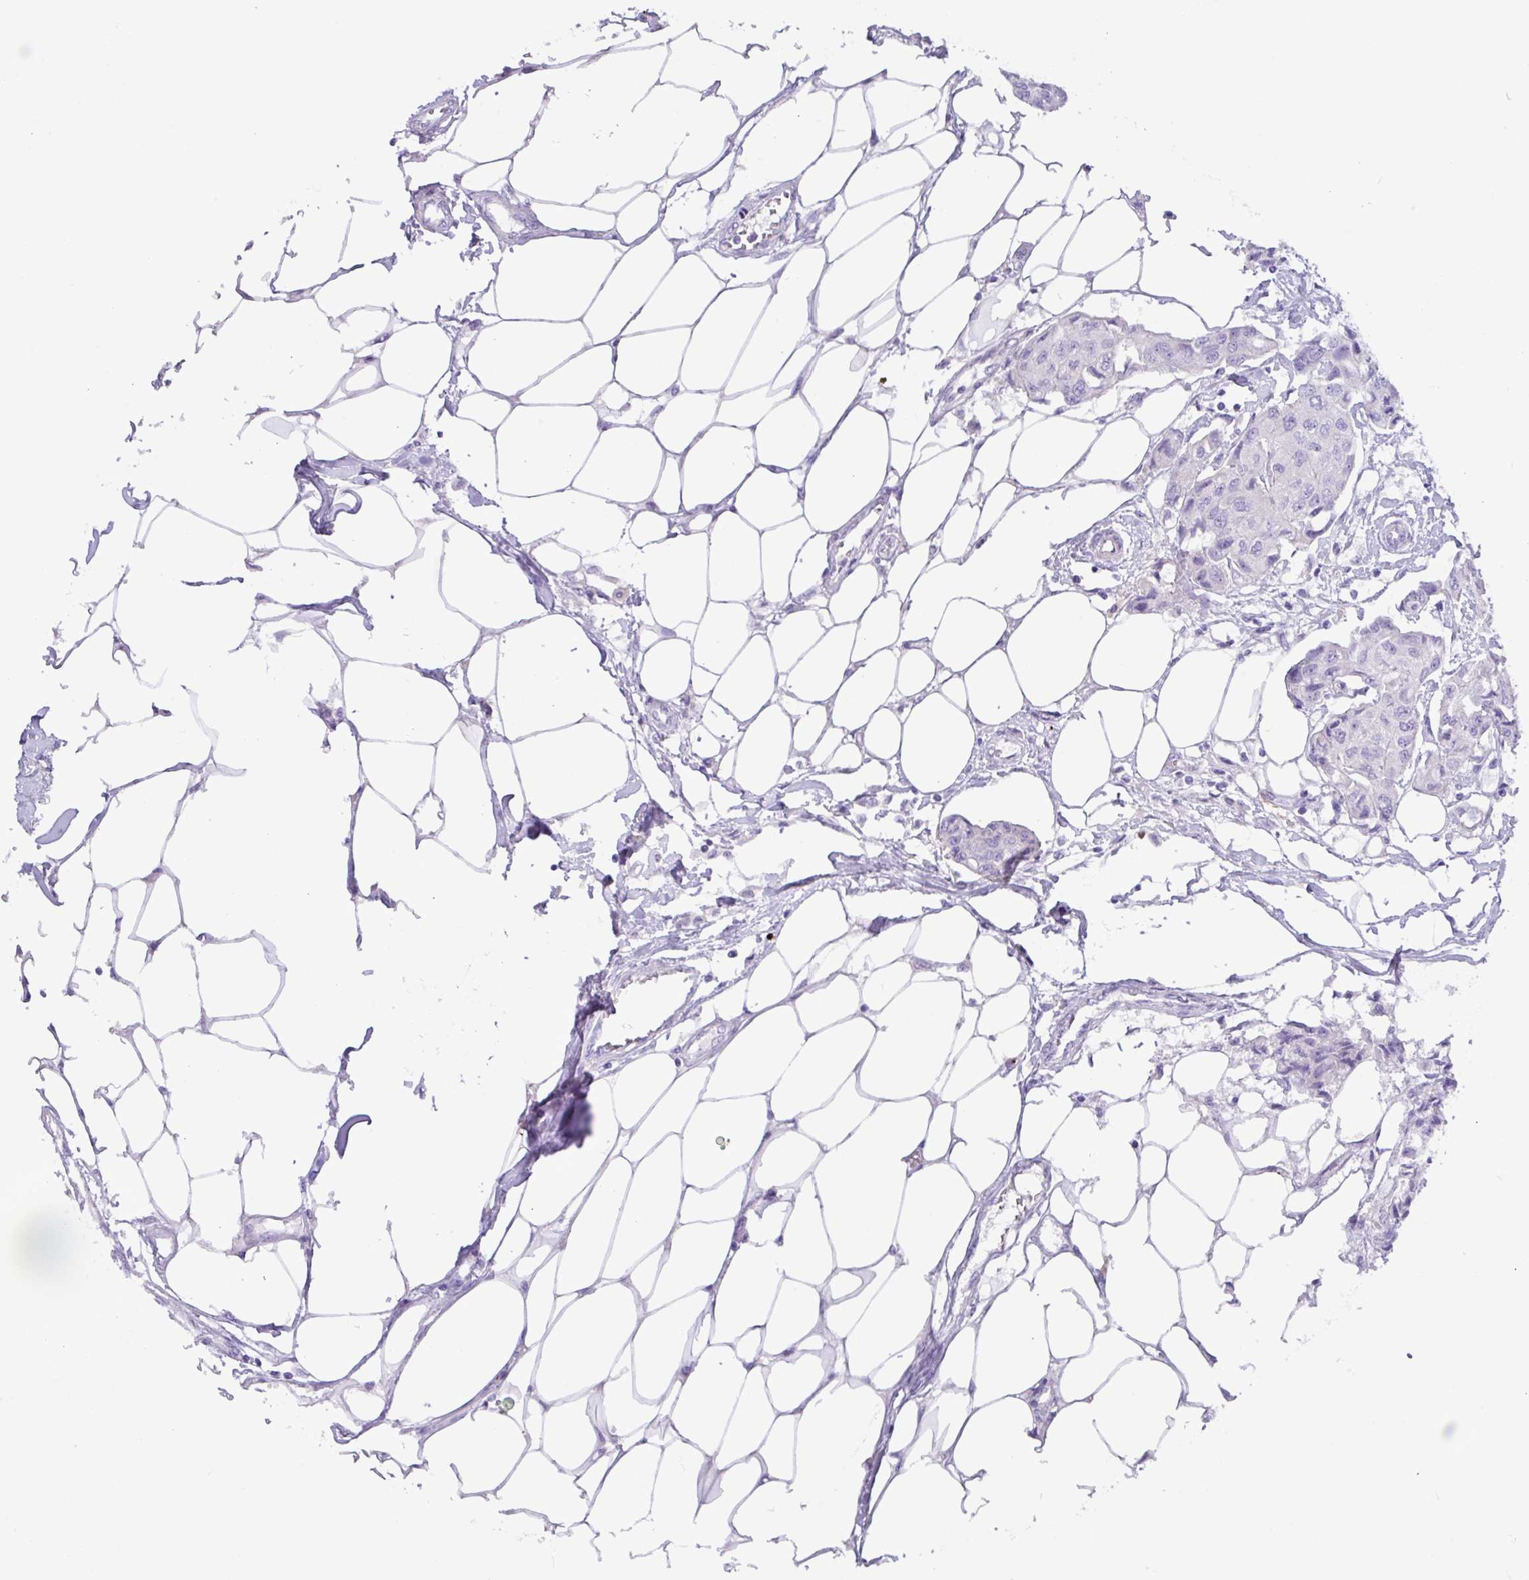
{"staining": {"intensity": "negative", "quantity": "none", "location": "none"}, "tissue": "breast cancer", "cell_type": "Tumor cells", "image_type": "cancer", "snomed": [{"axis": "morphology", "description": "Duct carcinoma"}, {"axis": "topography", "description": "Breast"}, {"axis": "topography", "description": "Lymph node"}], "caption": "Protein analysis of intraductal carcinoma (breast) exhibits no significant expression in tumor cells.", "gene": "MRM2", "patient": {"sex": "female", "age": 80}}